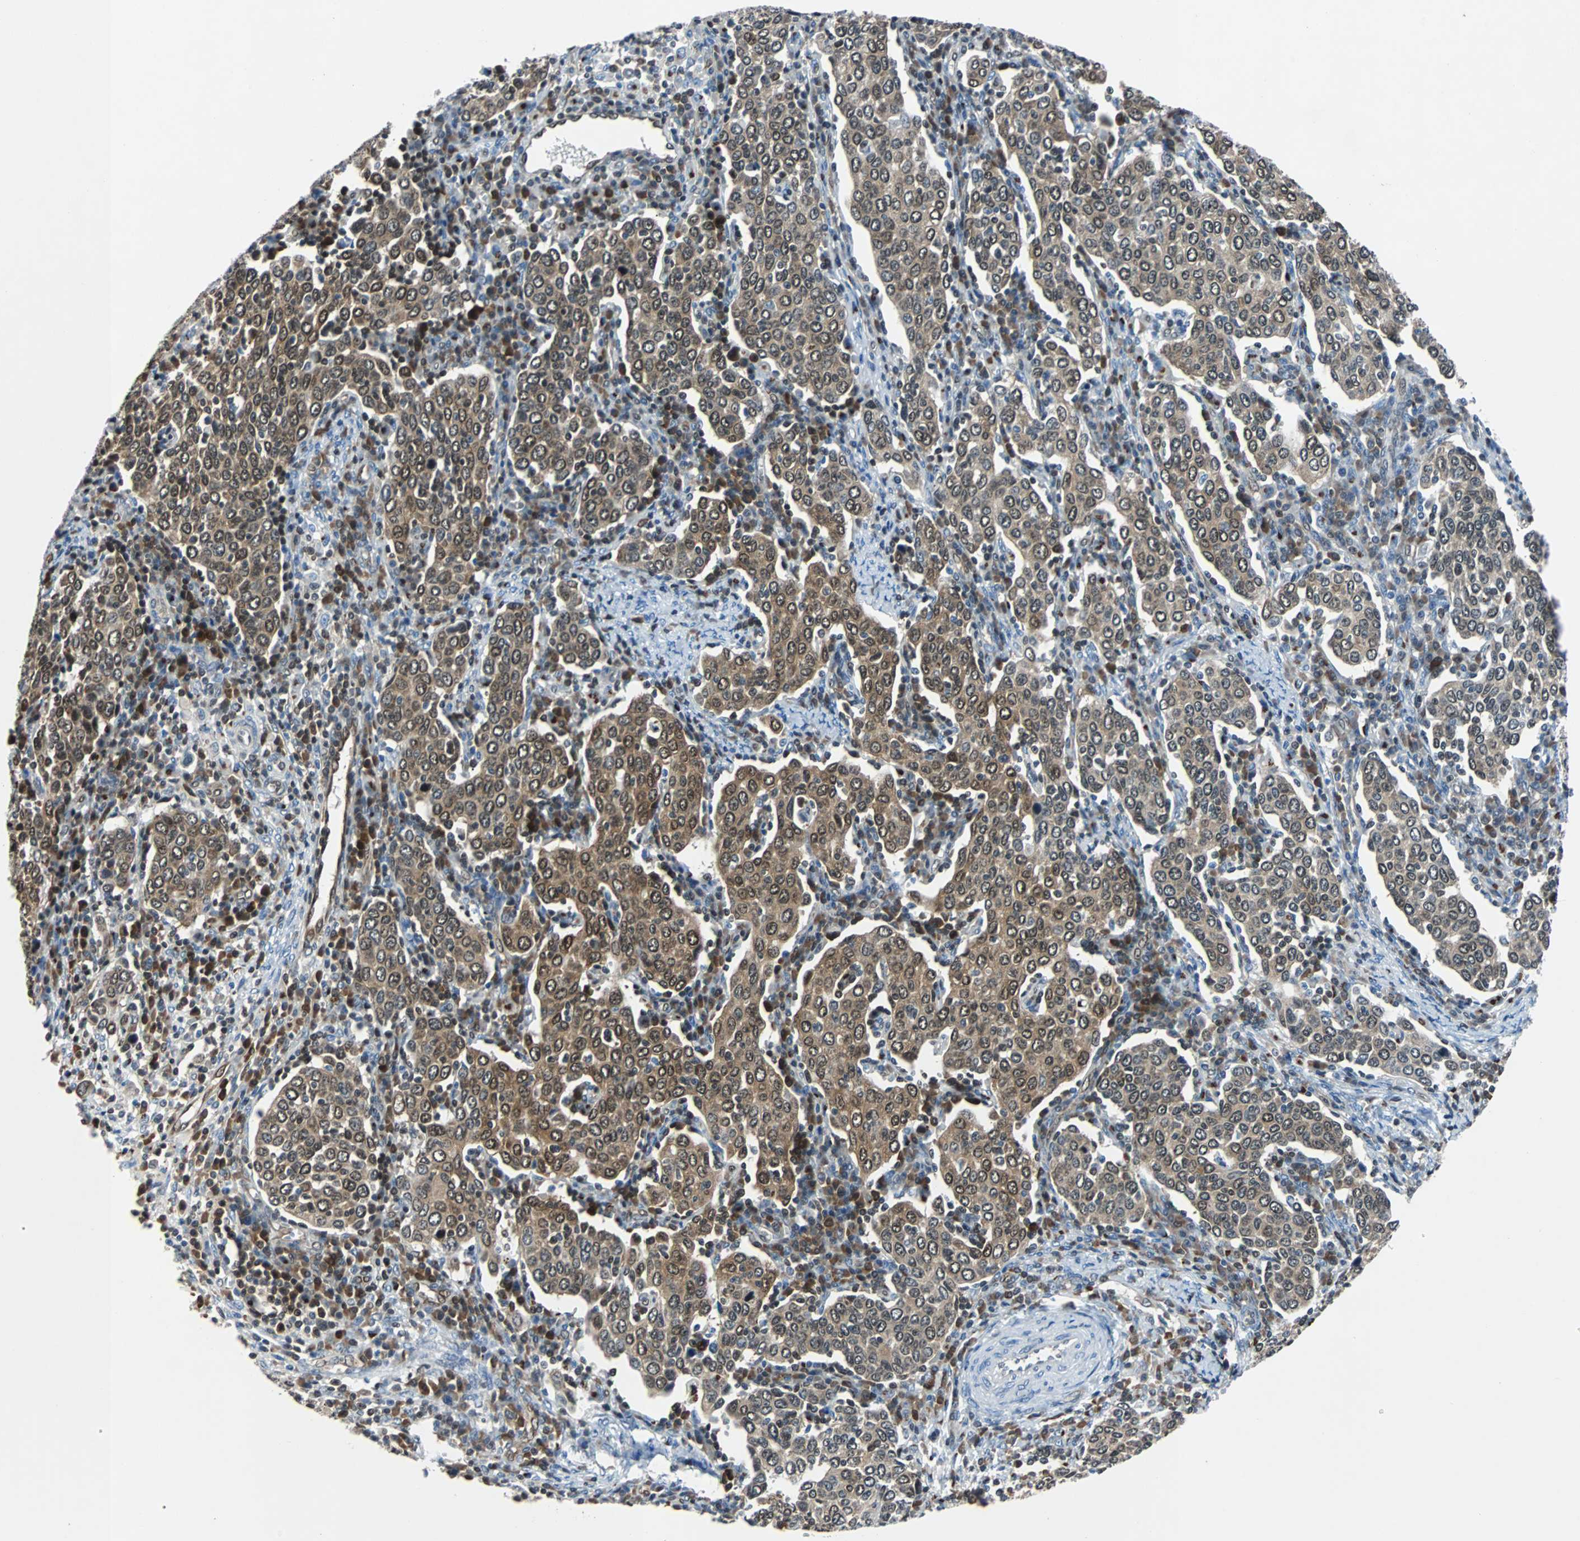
{"staining": {"intensity": "moderate", "quantity": ">75%", "location": "cytoplasmic/membranous,nuclear"}, "tissue": "cervical cancer", "cell_type": "Tumor cells", "image_type": "cancer", "snomed": [{"axis": "morphology", "description": "Squamous cell carcinoma, NOS"}, {"axis": "topography", "description": "Cervix"}], "caption": "This is a photomicrograph of immunohistochemistry (IHC) staining of cervical squamous cell carcinoma, which shows moderate expression in the cytoplasmic/membranous and nuclear of tumor cells.", "gene": "MAP2K6", "patient": {"sex": "female", "age": 40}}